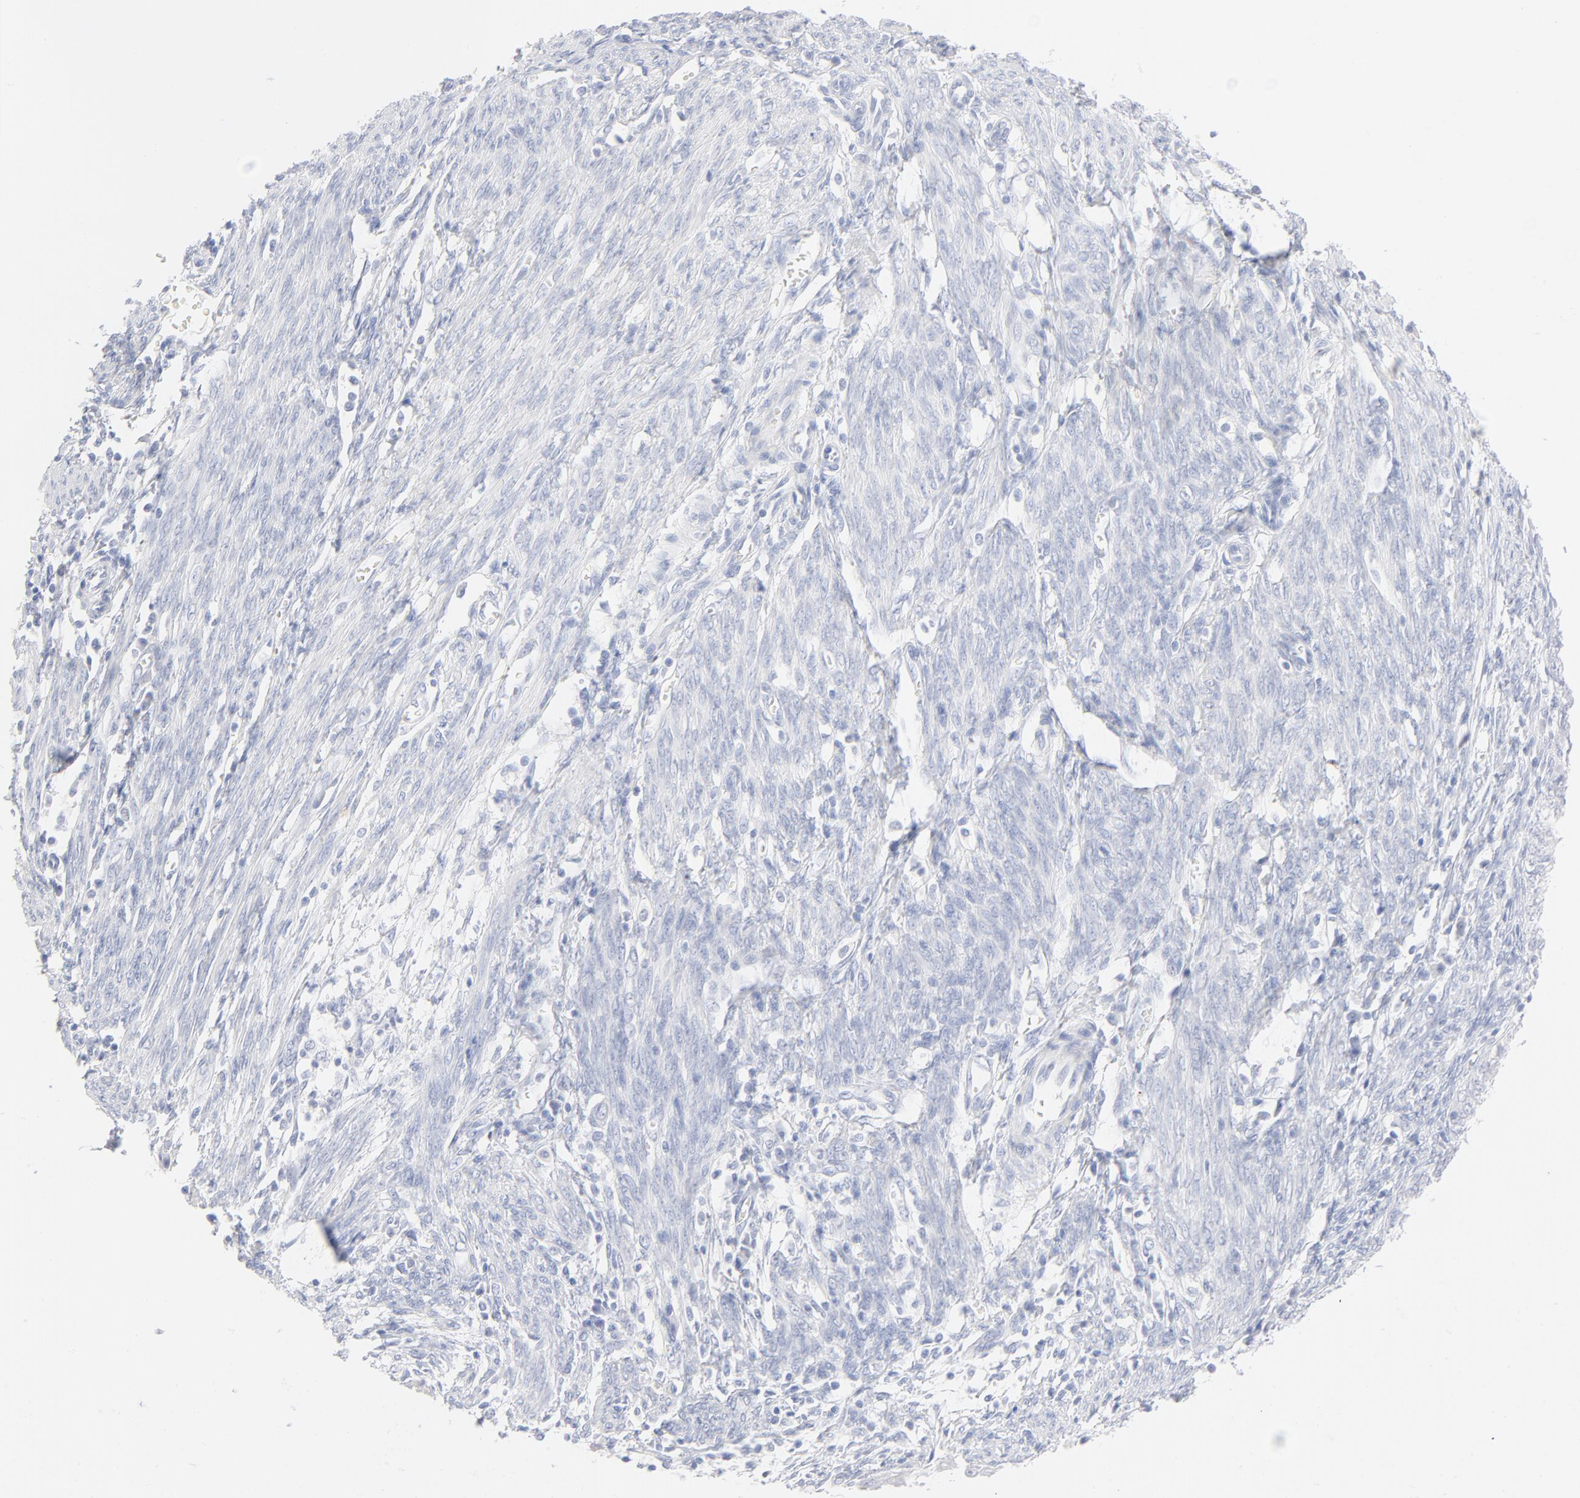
{"staining": {"intensity": "negative", "quantity": "none", "location": "none"}, "tissue": "endometrial cancer", "cell_type": "Tumor cells", "image_type": "cancer", "snomed": [{"axis": "morphology", "description": "Adenocarcinoma, NOS"}, {"axis": "topography", "description": "Endometrium"}], "caption": "IHC histopathology image of endometrial cancer (adenocarcinoma) stained for a protein (brown), which reveals no positivity in tumor cells.", "gene": "ONECUT1", "patient": {"sex": "female", "age": 66}}